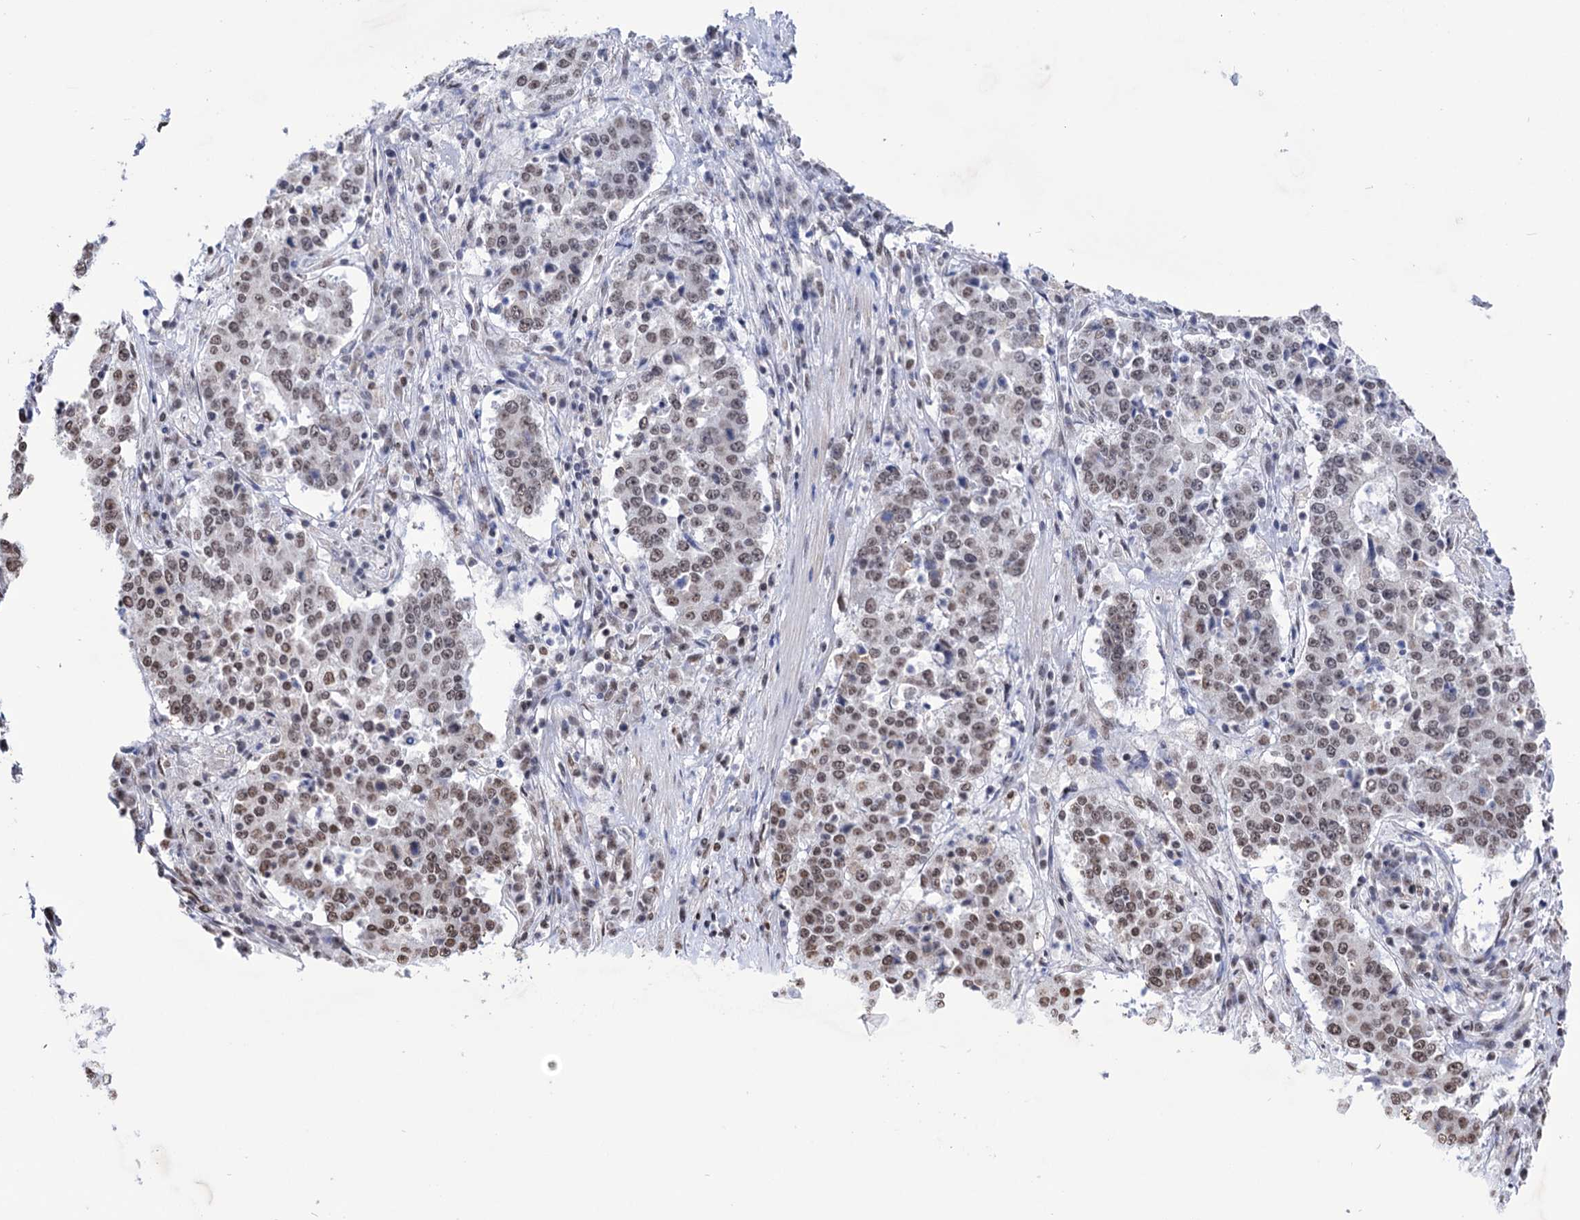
{"staining": {"intensity": "moderate", "quantity": "25%-75%", "location": "nuclear"}, "tissue": "stomach cancer", "cell_type": "Tumor cells", "image_type": "cancer", "snomed": [{"axis": "morphology", "description": "Adenocarcinoma, NOS"}, {"axis": "topography", "description": "Stomach"}], "caption": "Immunohistochemical staining of stomach adenocarcinoma displays moderate nuclear protein expression in about 25%-75% of tumor cells.", "gene": "ABHD10", "patient": {"sex": "male", "age": 59}}